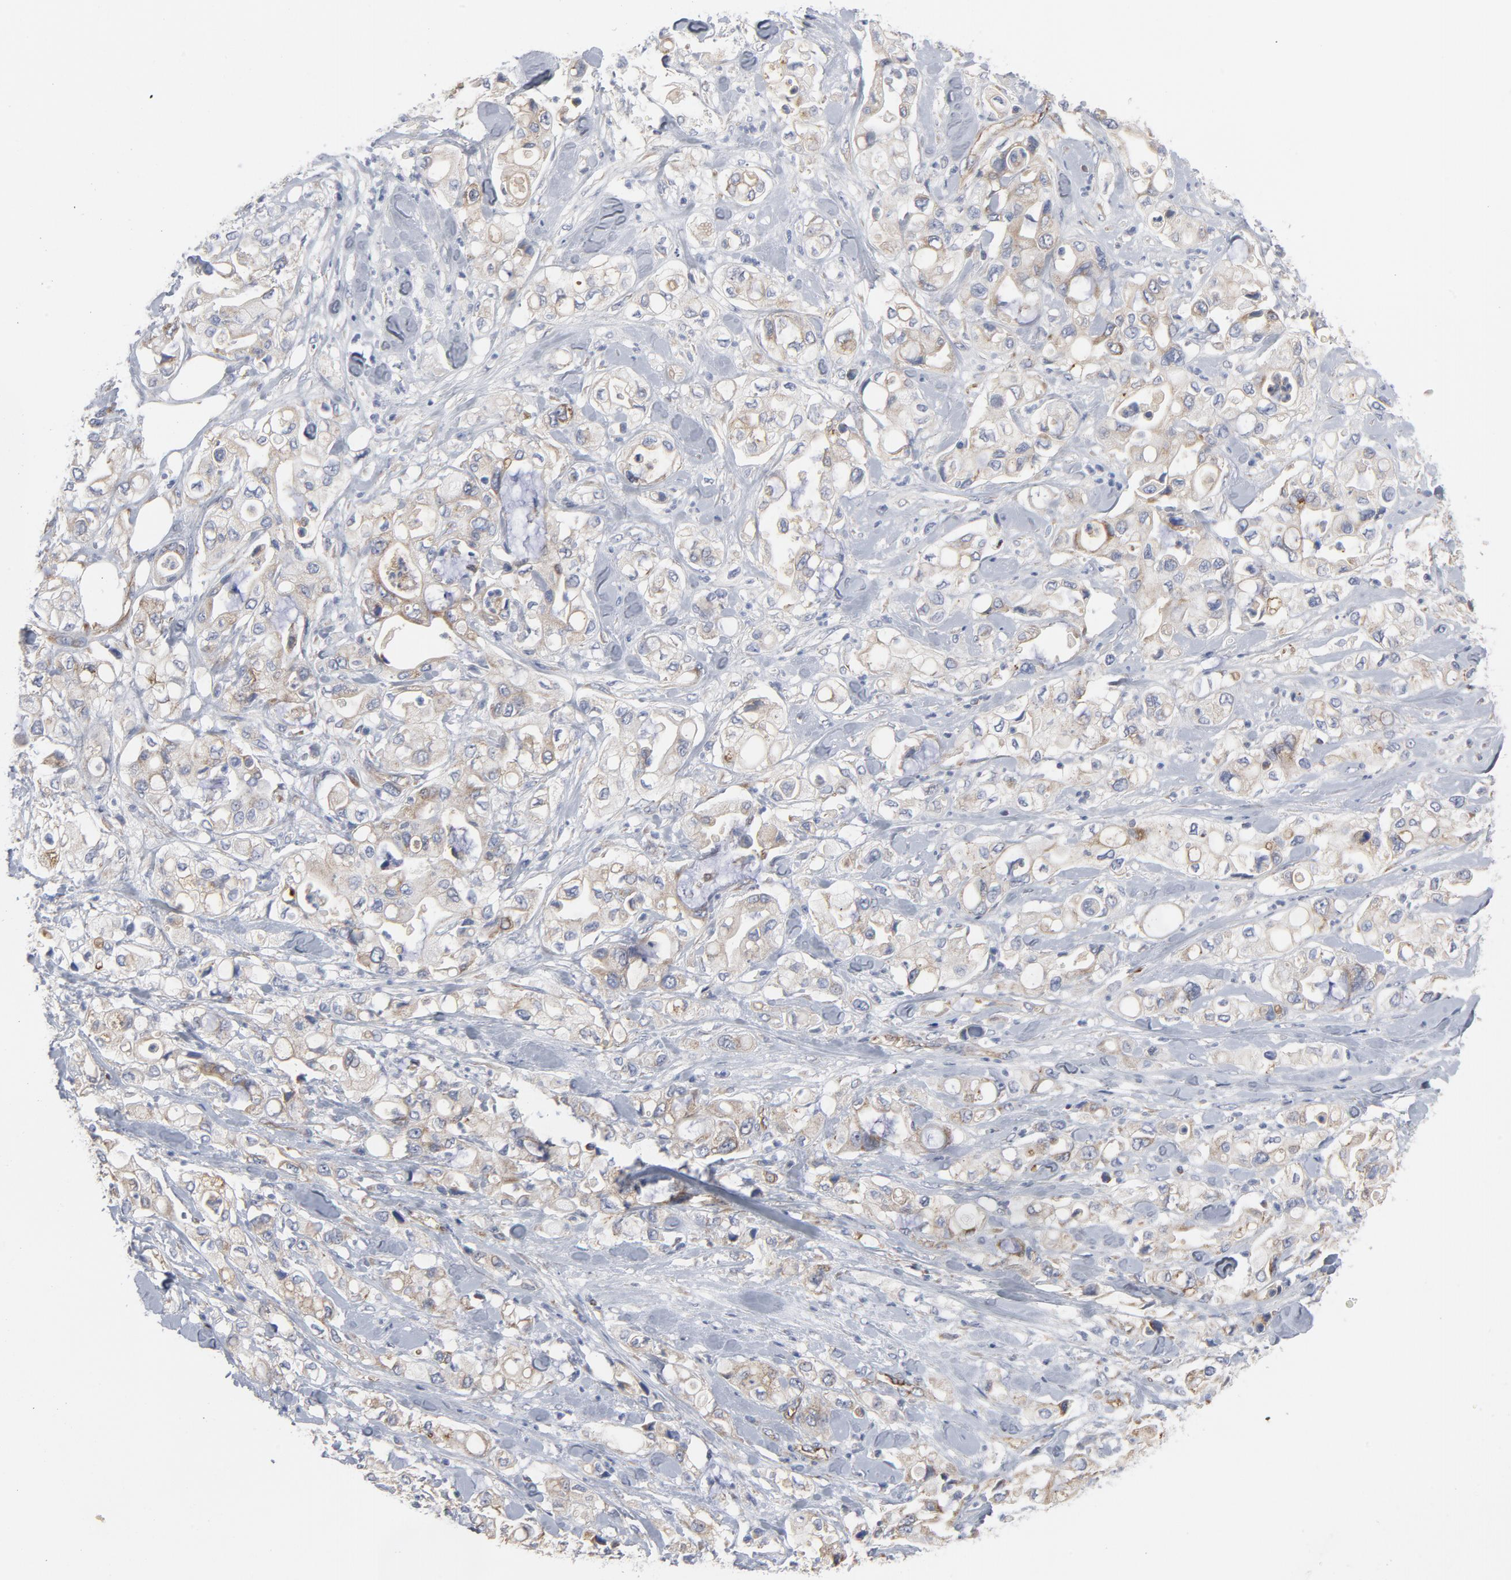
{"staining": {"intensity": "weak", "quantity": ">75%", "location": "cytoplasmic/membranous"}, "tissue": "pancreatic cancer", "cell_type": "Tumor cells", "image_type": "cancer", "snomed": [{"axis": "morphology", "description": "Adenocarcinoma, NOS"}, {"axis": "topography", "description": "Pancreas"}], "caption": "IHC micrograph of human pancreatic cancer (adenocarcinoma) stained for a protein (brown), which exhibits low levels of weak cytoplasmic/membranous staining in approximately >75% of tumor cells.", "gene": "OXA1L", "patient": {"sex": "male", "age": 70}}